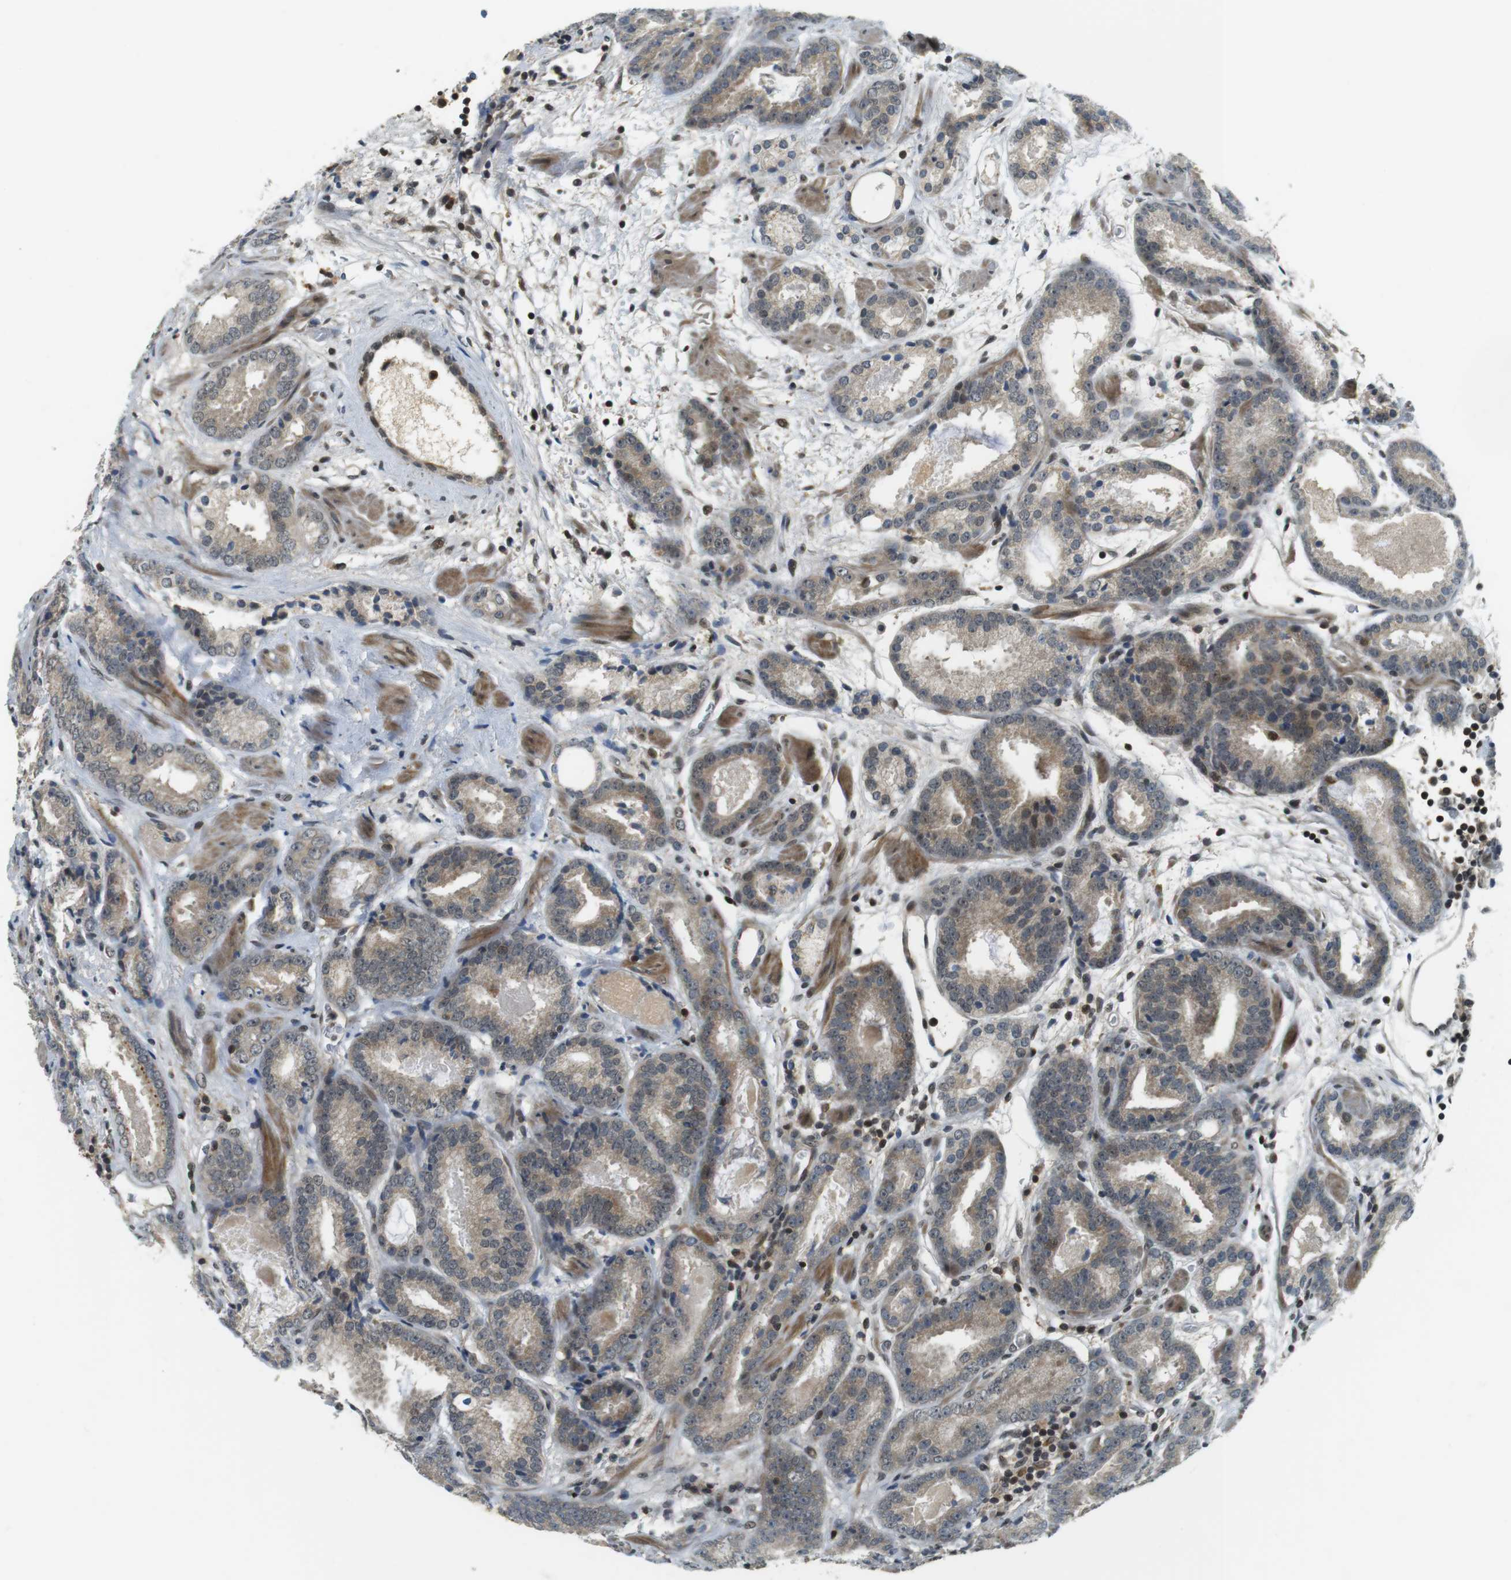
{"staining": {"intensity": "weak", "quantity": ">75%", "location": "cytoplasmic/membranous"}, "tissue": "prostate cancer", "cell_type": "Tumor cells", "image_type": "cancer", "snomed": [{"axis": "morphology", "description": "Adenocarcinoma, Low grade"}, {"axis": "topography", "description": "Prostate"}], "caption": "IHC micrograph of prostate cancer (low-grade adenocarcinoma) stained for a protein (brown), which shows low levels of weak cytoplasmic/membranous expression in about >75% of tumor cells.", "gene": "BRD4", "patient": {"sex": "male", "age": 69}}